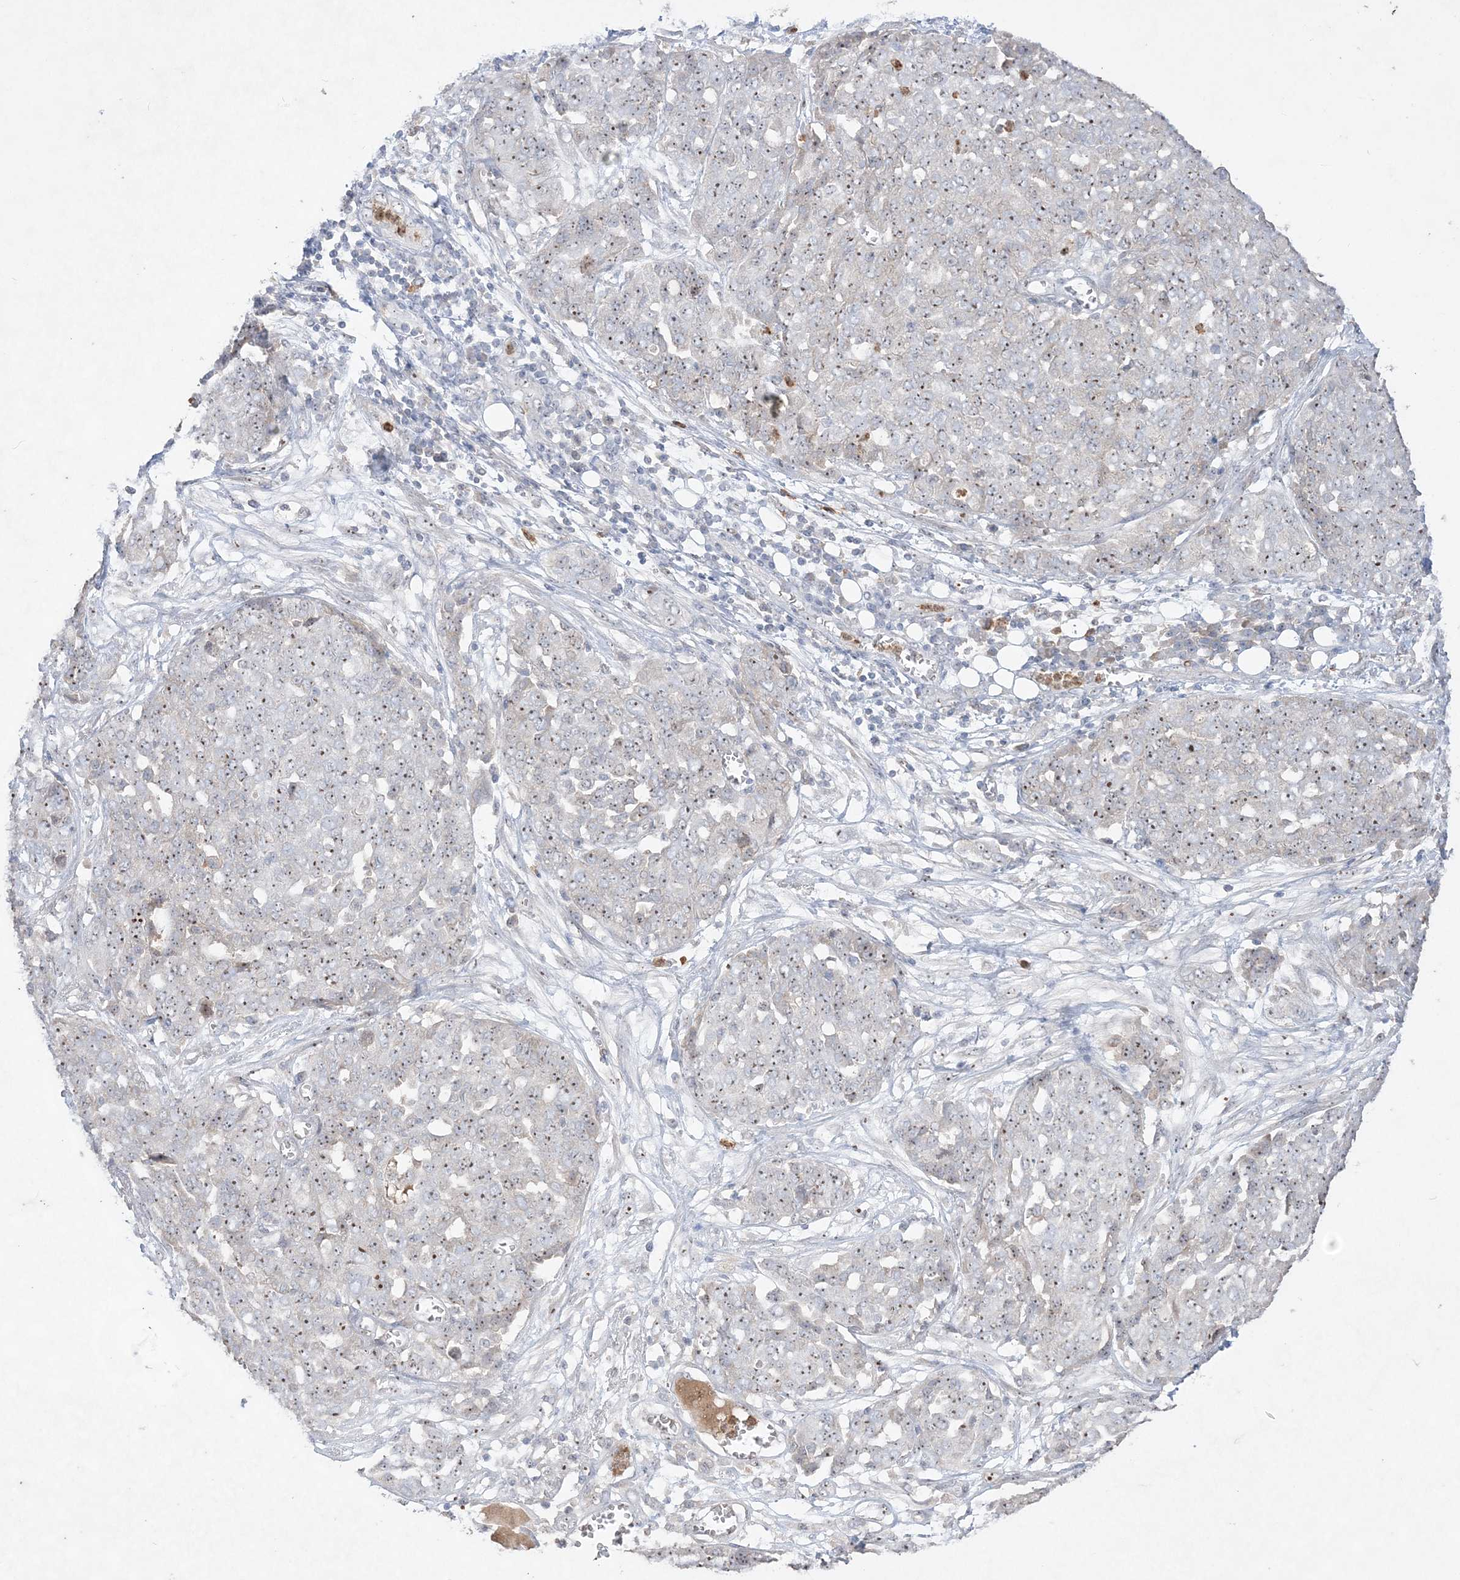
{"staining": {"intensity": "moderate", "quantity": "<25%", "location": "nuclear"}, "tissue": "ovarian cancer", "cell_type": "Tumor cells", "image_type": "cancer", "snomed": [{"axis": "morphology", "description": "Cystadenocarcinoma, serous, NOS"}, {"axis": "topography", "description": "Soft tissue"}, {"axis": "topography", "description": "Ovary"}], "caption": "Immunohistochemical staining of serous cystadenocarcinoma (ovarian) displays moderate nuclear protein expression in approximately <25% of tumor cells. The staining was performed using DAB (3,3'-diaminobenzidine), with brown indicating positive protein expression. Nuclei are stained blue with hematoxylin.", "gene": "NOP16", "patient": {"sex": "female", "age": 57}}